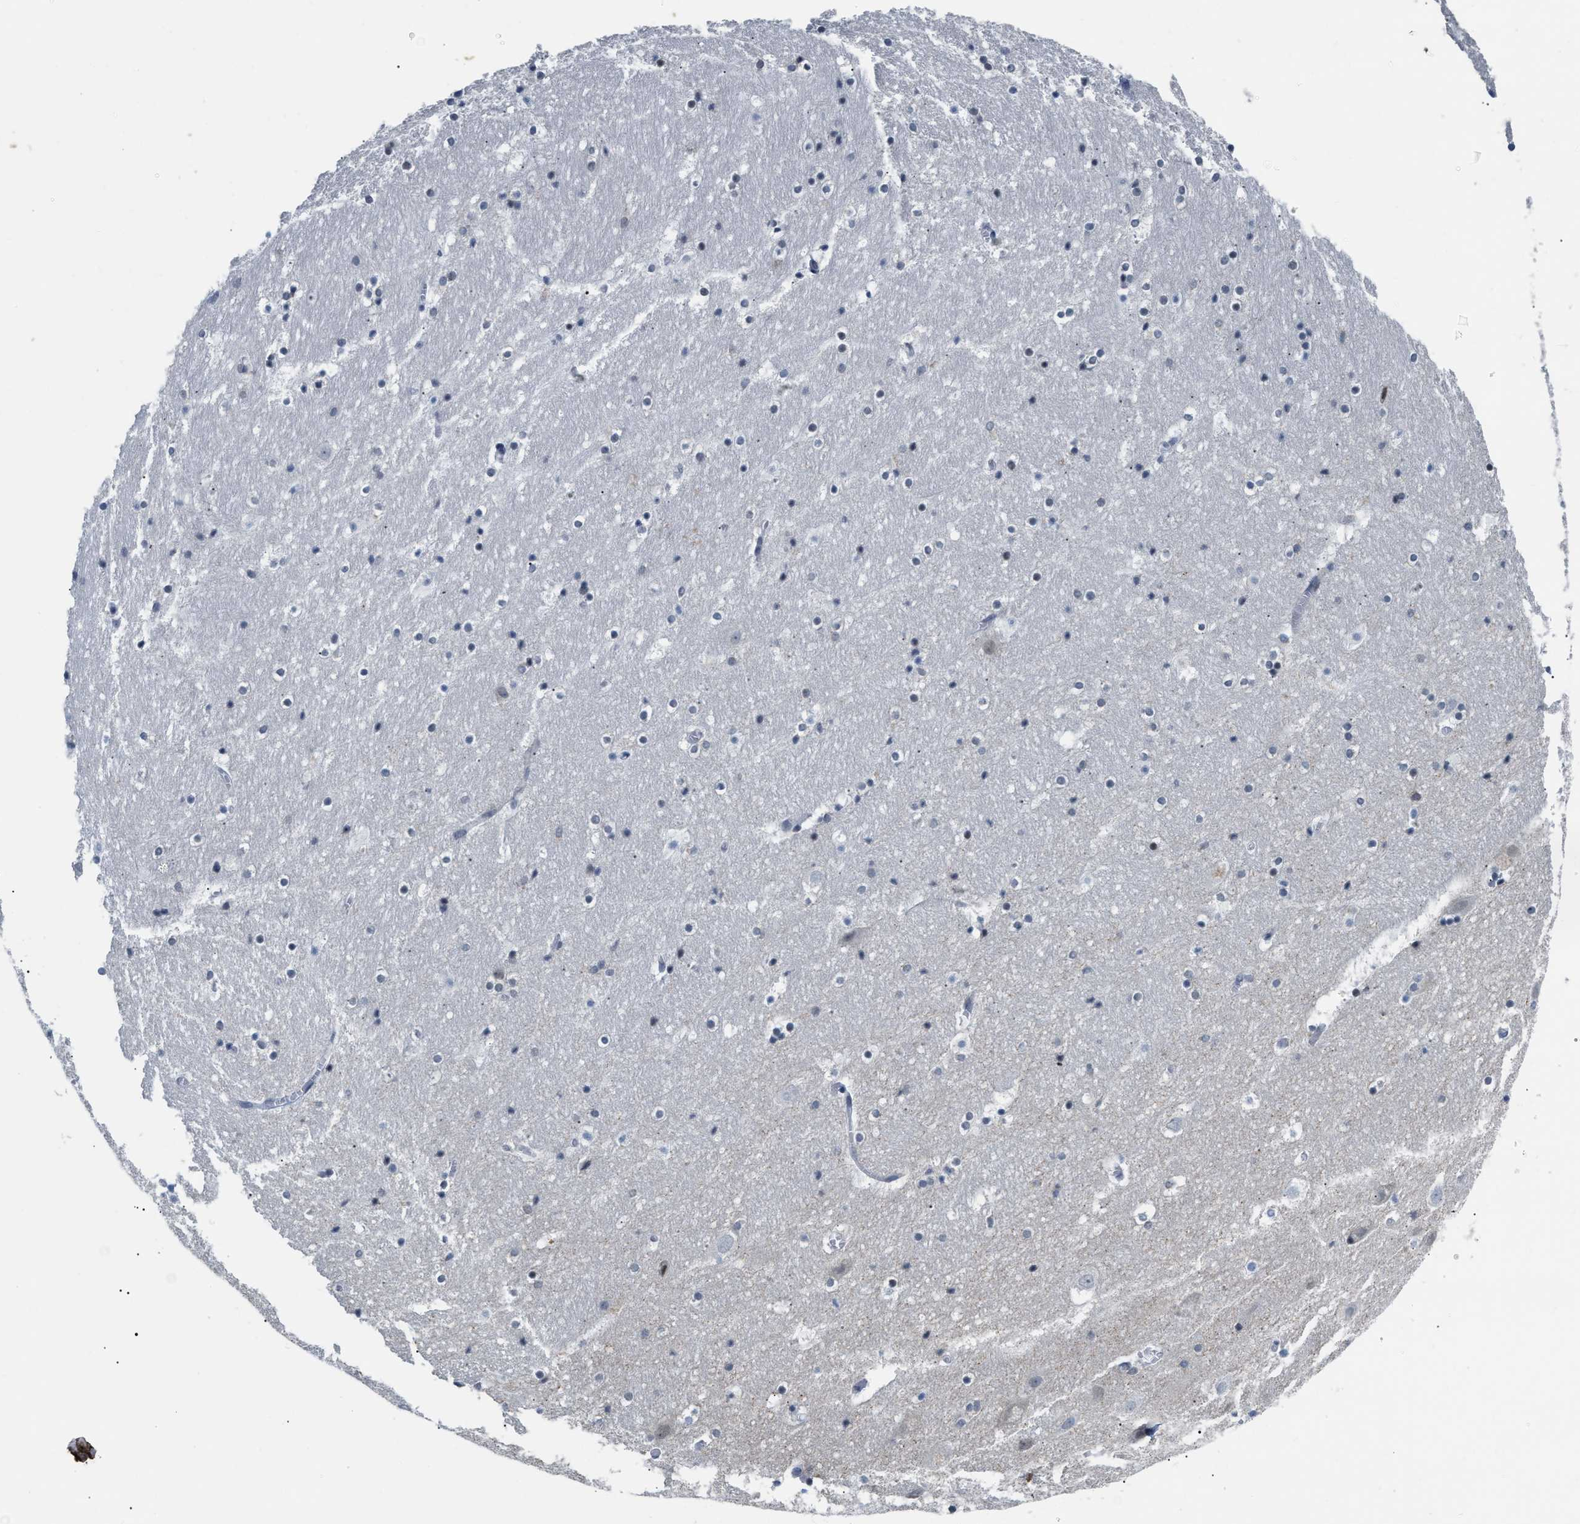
{"staining": {"intensity": "weak", "quantity": "<25%", "location": "nuclear"}, "tissue": "hippocampus", "cell_type": "Glial cells", "image_type": "normal", "snomed": [{"axis": "morphology", "description": "Normal tissue, NOS"}, {"axis": "topography", "description": "Hippocampus"}], "caption": "Glial cells show no significant staining in benign hippocampus. (DAB (3,3'-diaminobenzidine) immunohistochemistry visualized using brightfield microscopy, high magnification).", "gene": "TXNRD3", "patient": {"sex": "male", "age": 45}}